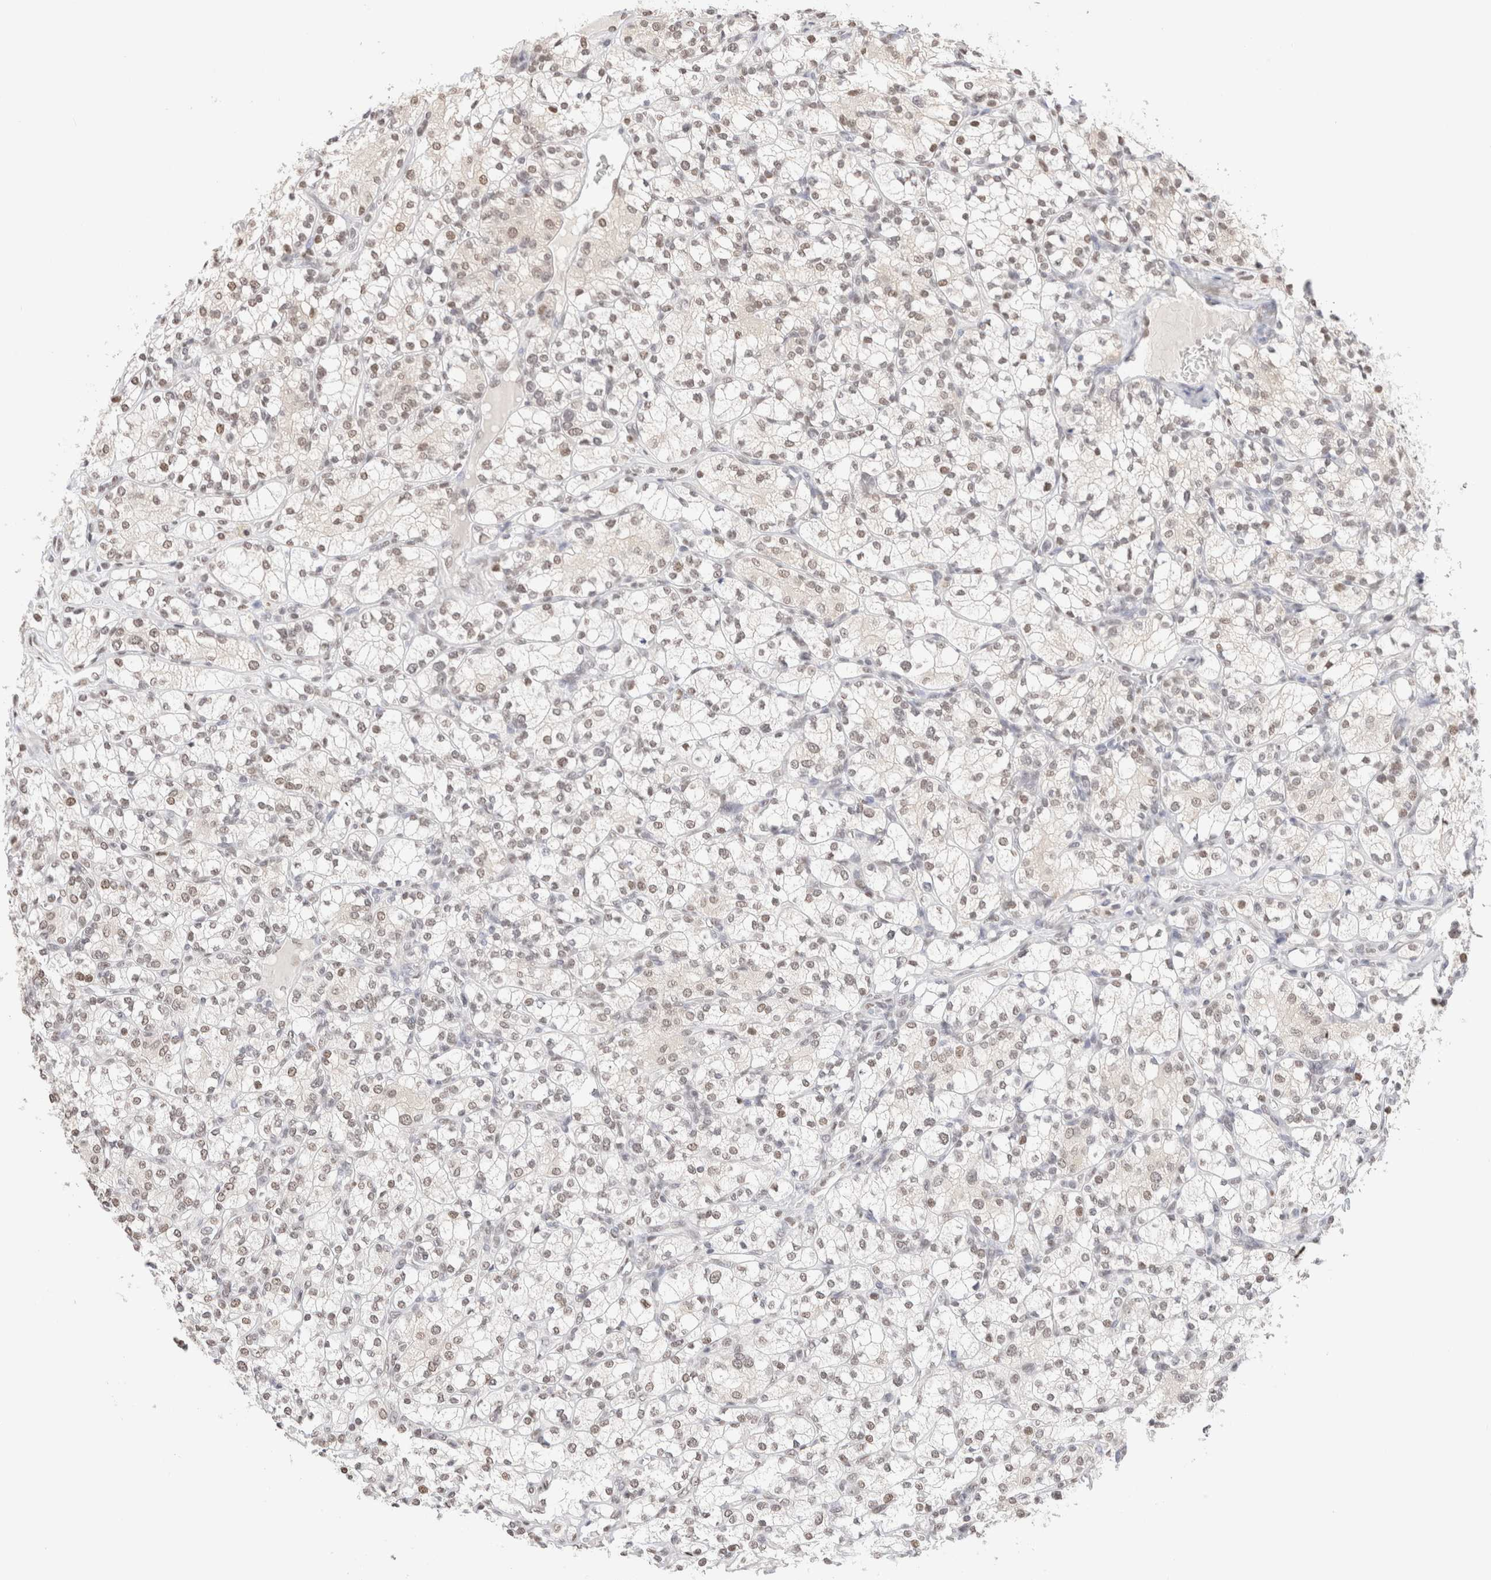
{"staining": {"intensity": "moderate", "quantity": "25%-75%", "location": "nuclear"}, "tissue": "renal cancer", "cell_type": "Tumor cells", "image_type": "cancer", "snomed": [{"axis": "morphology", "description": "Adenocarcinoma, NOS"}, {"axis": "topography", "description": "Kidney"}], "caption": "Protein positivity by immunohistochemistry demonstrates moderate nuclear staining in about 25%-75% of tumor cells in renal adenocarcinoma.", "gene": "SUPT3H", "patient": {"sex": "male", "age": 77}}